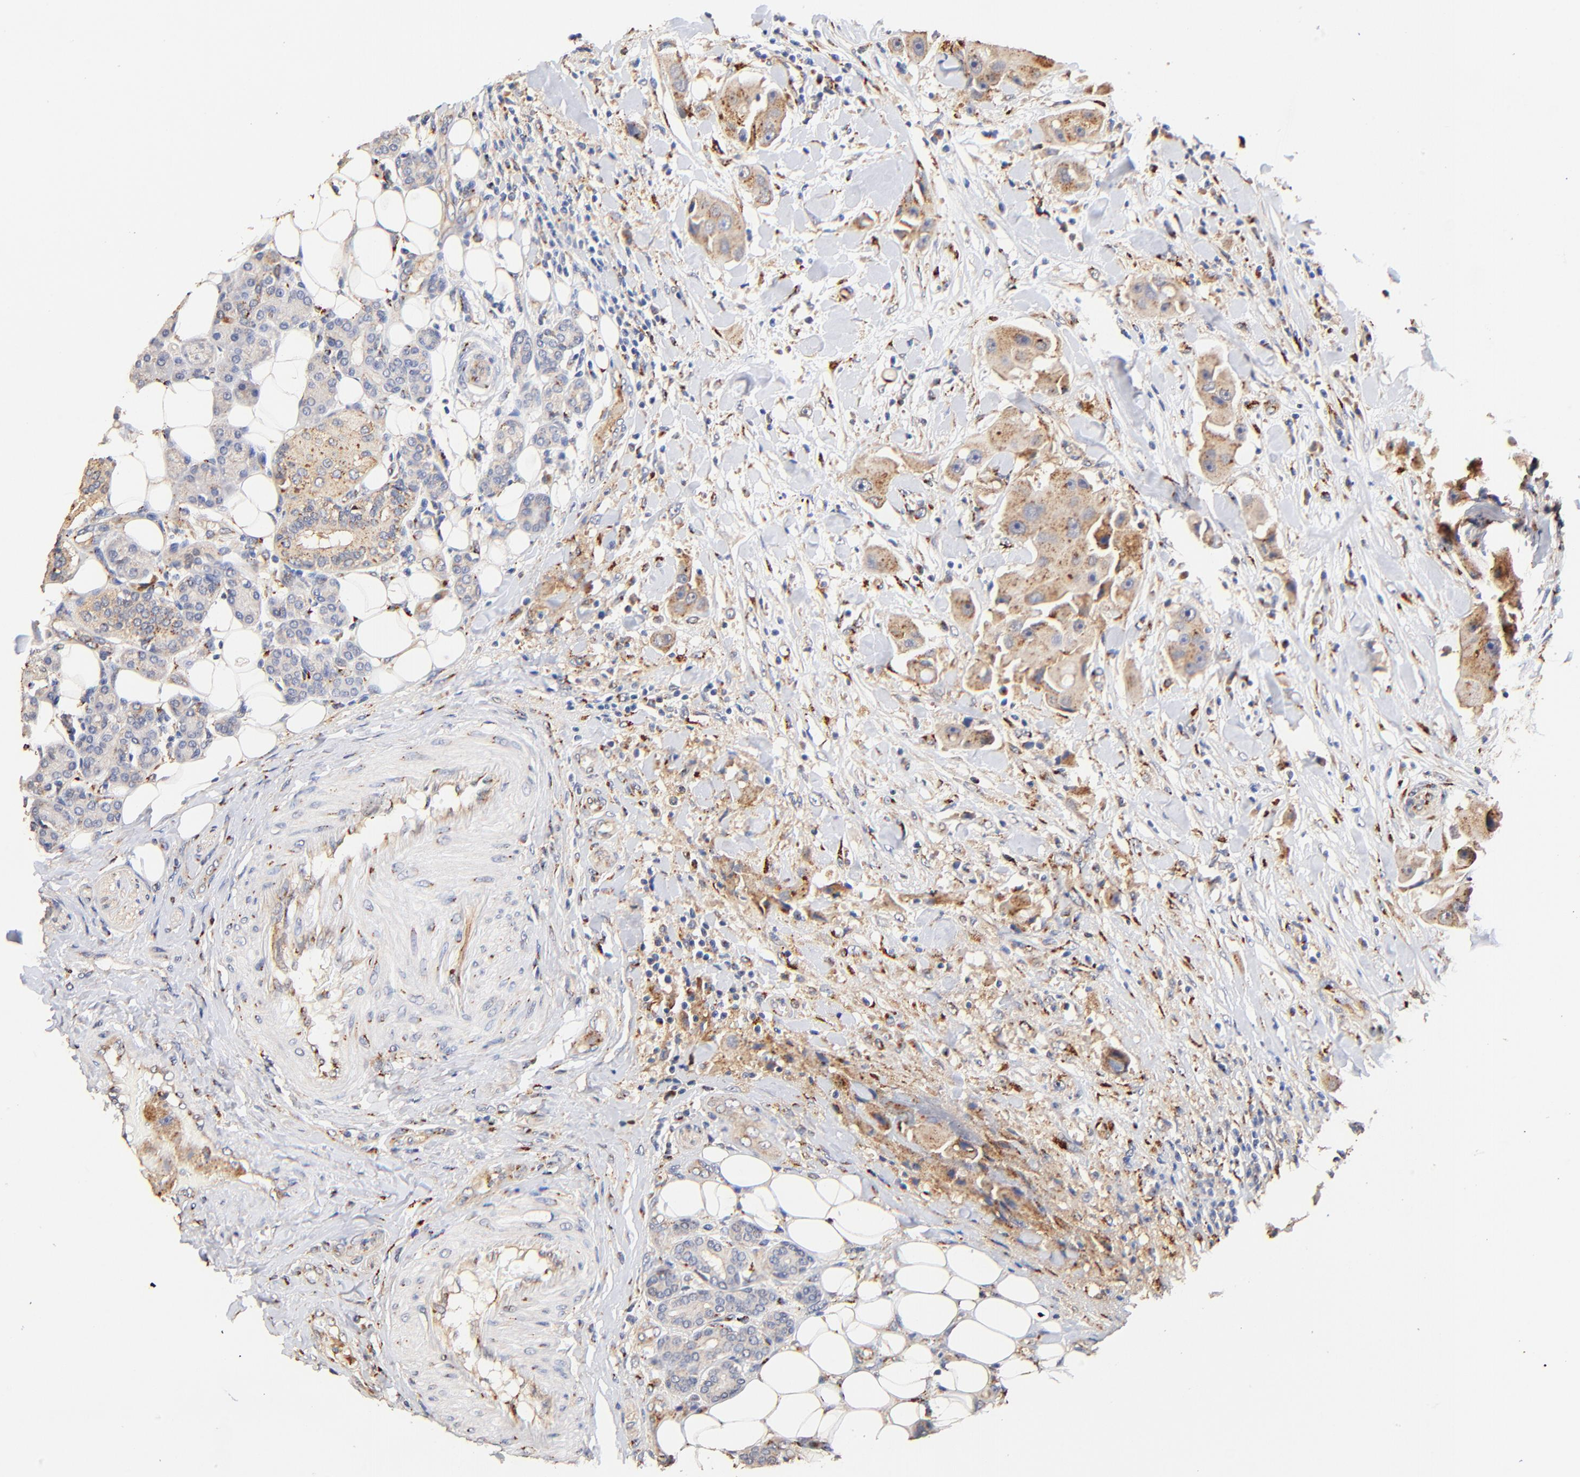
{"staining": {"intensity": "weak", "quantity": ">75%", "location": "cytoplasmic/membranous"}, "tissue": "head and neck cancer", "cell_type": "Tumor cells", "image_type": "cancer", "snomed": [{"axis": "morphology", "description": "Normal tissue, NOS"}, {"axis": "morphology", "description": "Adenocarcinoma, NOS"}, {"axis": "topography", "description": "Salivary gland"}, {"axis": "topography", "description": "Head-Neck"}], "caption": "Protein staining of head and neck cancer tissue exhibits weak cytoplasmic/membranous expression in approximately >75% of tumor cells.", "gene": "FMNL3", "patient": {"sex": "male", "age": 80}}